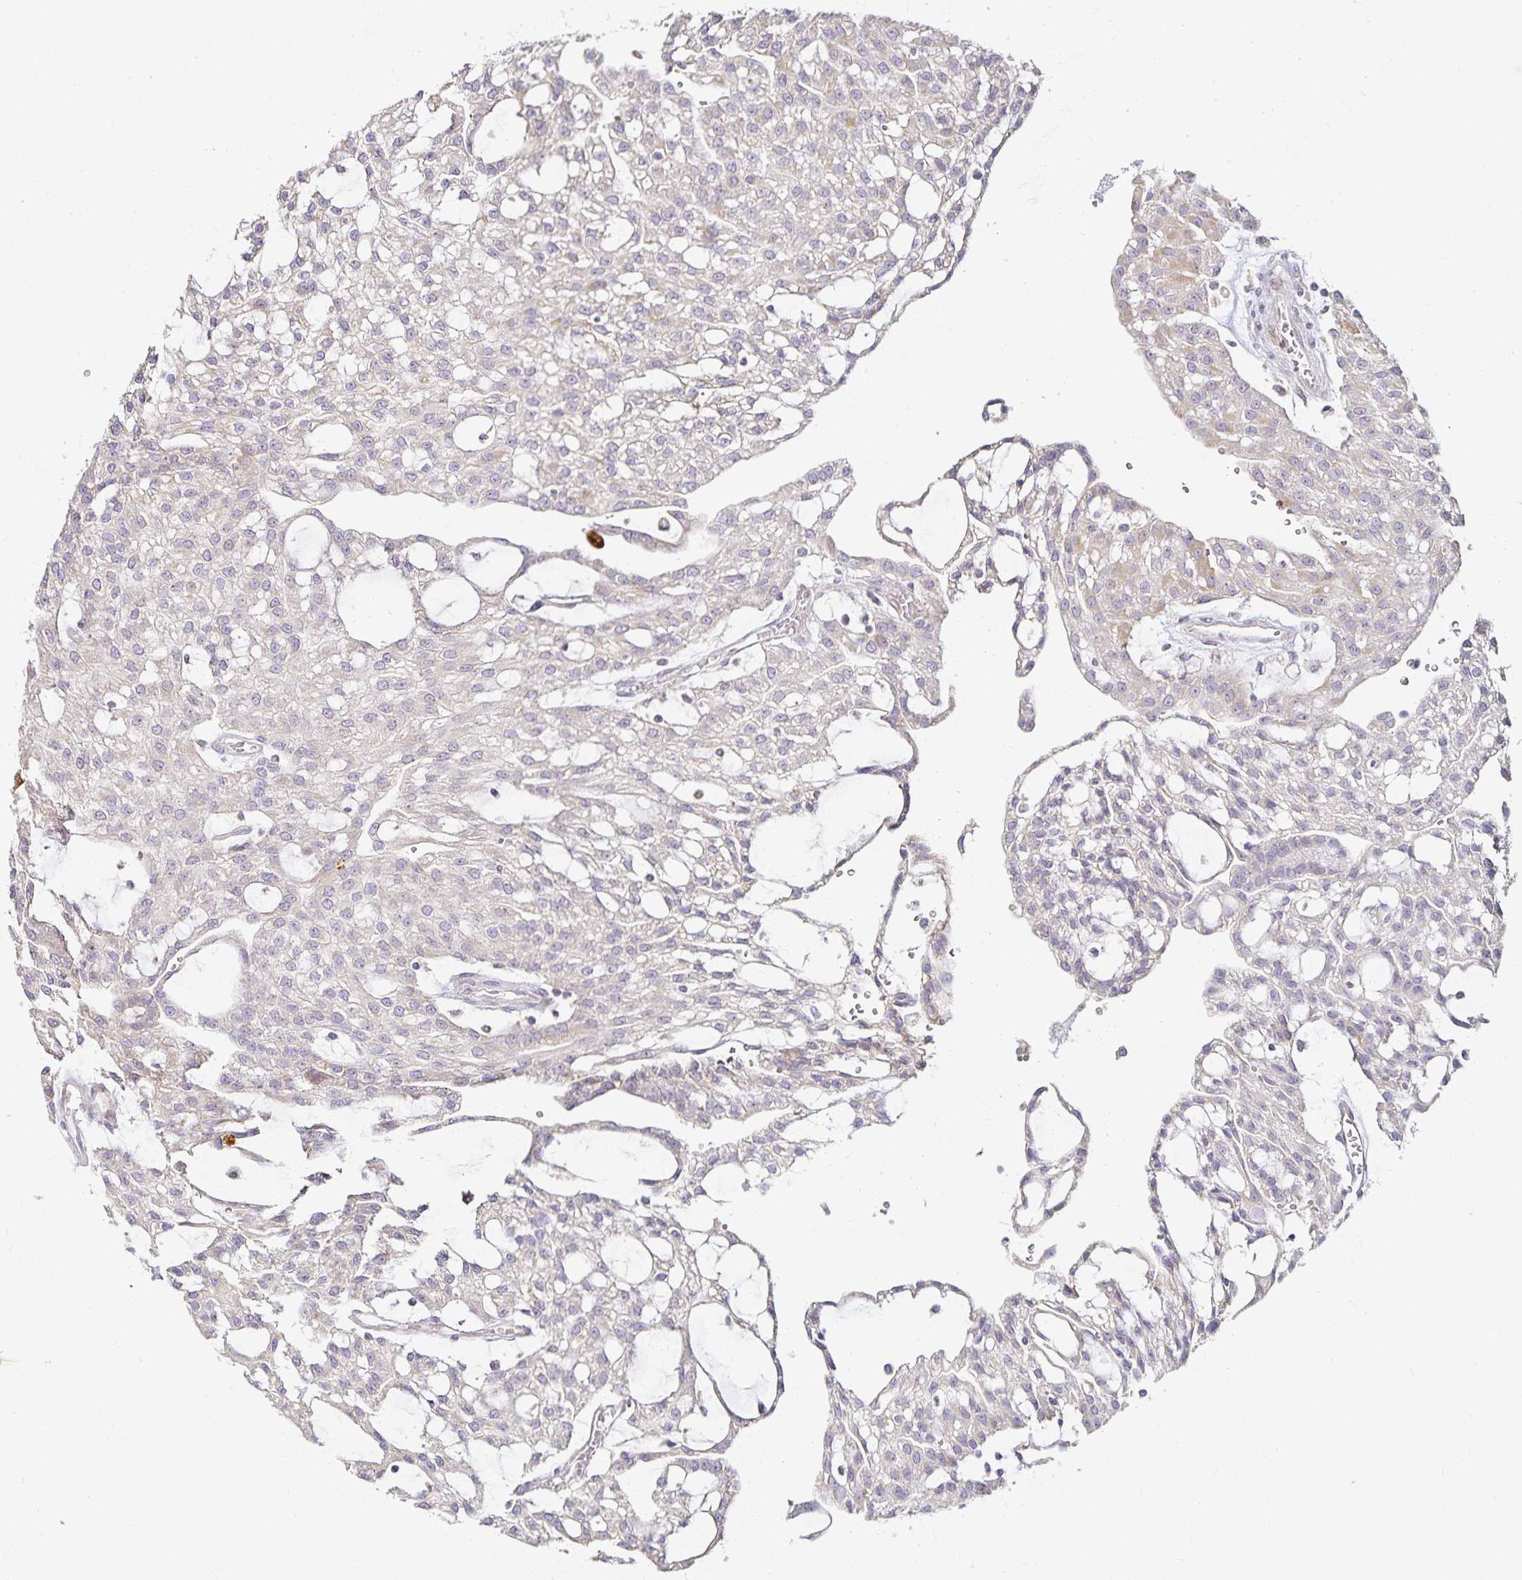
{"staining": {"intensity": "weak", "quantity": "<25%", "location": "cytoplasmic/membranous"}, "tissue": "renal cancer", "cell_type": "Tumor cells", "image_type": "cancer", "snomed": [{"axis": "morphology", "description": "Adenocarcinoma, NOS"}, {"axis": "topography", "description": "Kidney"}], "caption": "Immunohistochemical staining of human renal cancer (adenocarcinoma) displays no significant expression in tumor cells.", "gene": "GP2", "patient": {"sex": "male", "age": 63}}